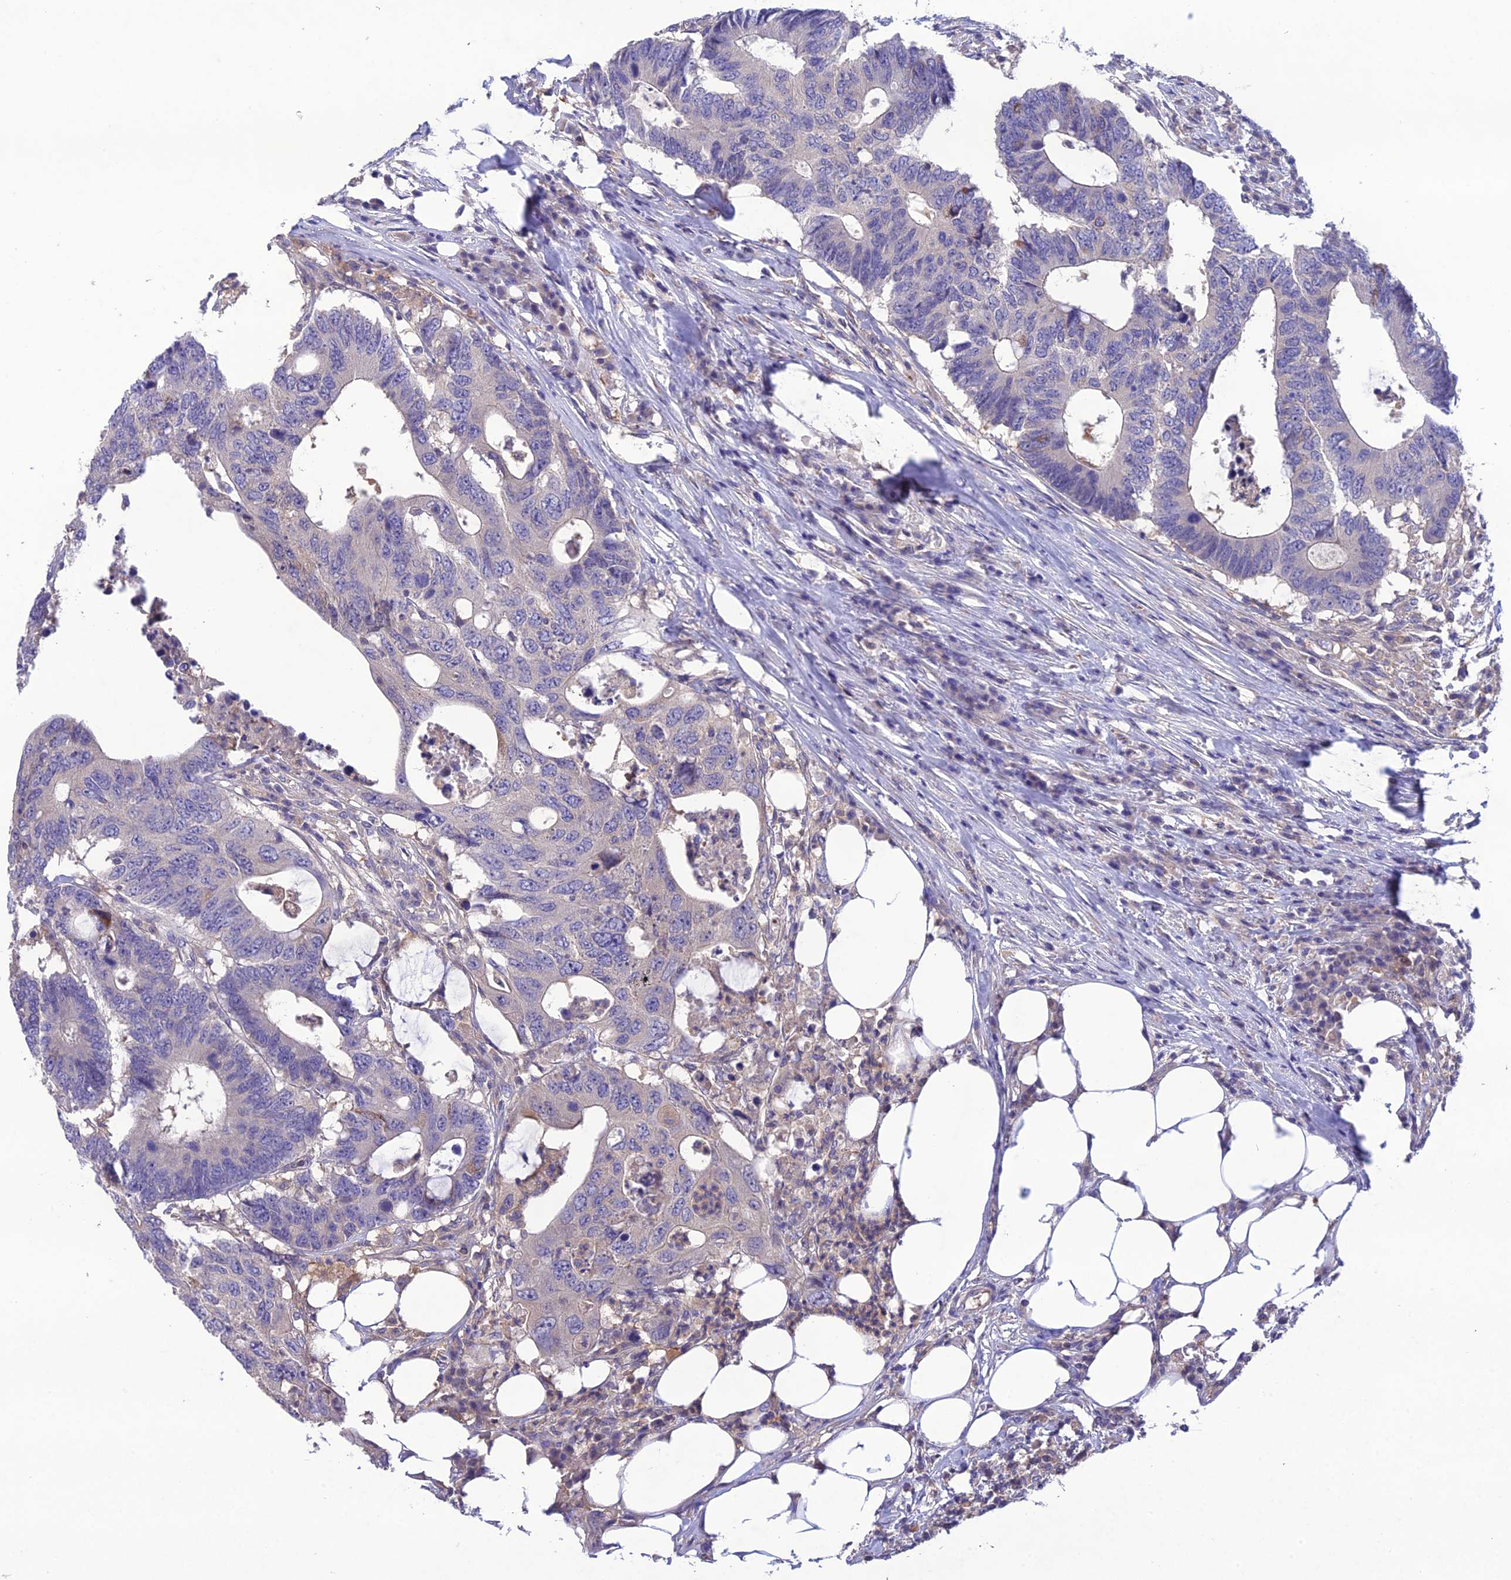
{"staining": {"intensity": "negative", "quantity": "none", "location": "none"}, "tissue": "colorectal cancer", "cell_type": "Tumor cells", "image_type": "cancer", "snomed": [{"axis": "morphology", "description": "Adenocarcinoma, NOS"}, {"axis": "topography", "description": "Colon"}], "caption": "Immunohistochemistry image of neoplastic tissue: human colorectal cancer stained with DAB displays no significant protein expression in tumor cells.", "gene": "SNX24", "patient": {"sex": "male", "age": 71}}